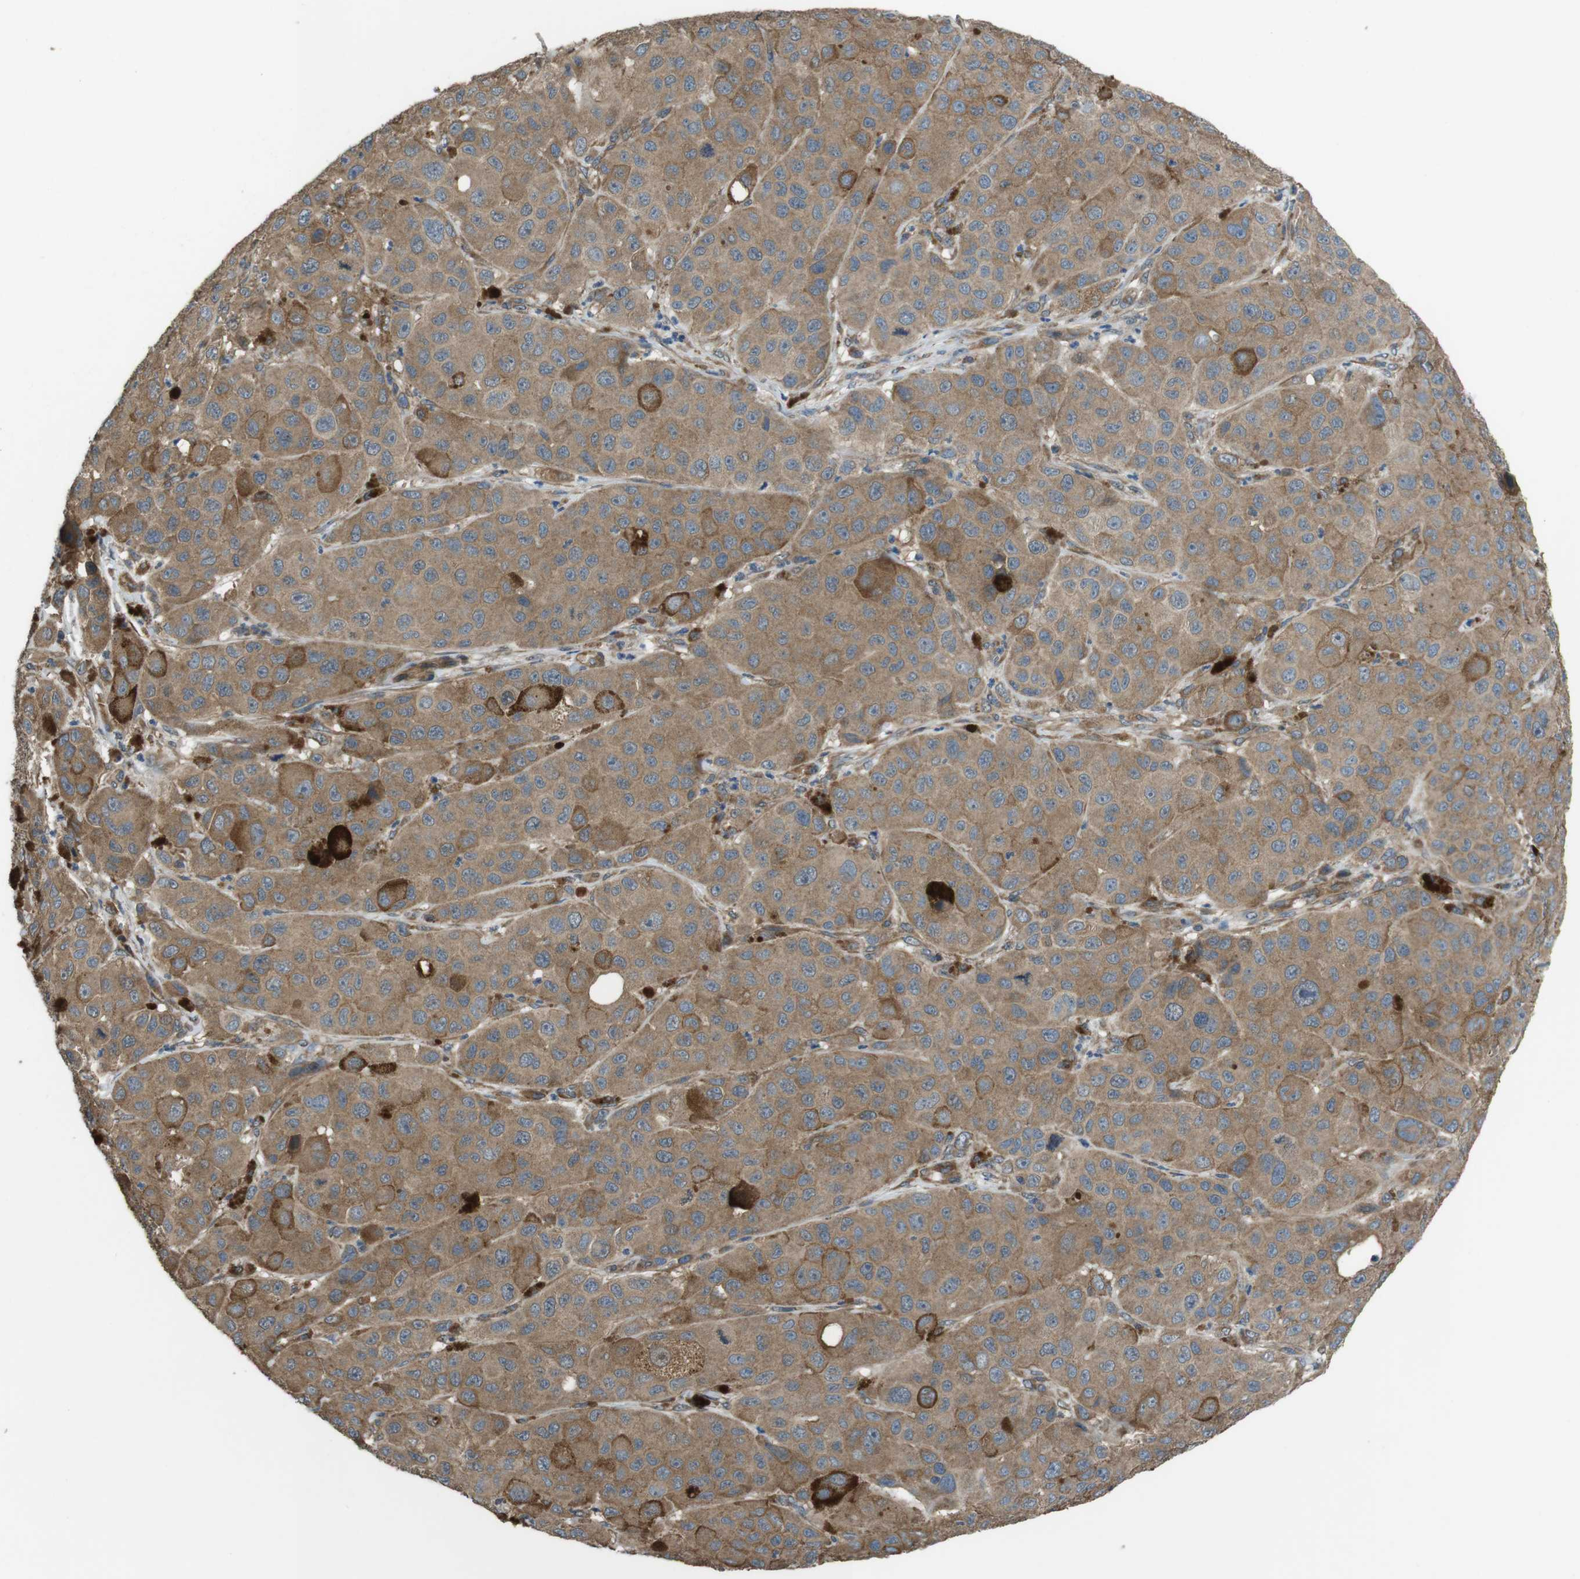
{"staining": {"intensity": "moderate", "quantity": ">75%", "location": "cytoplasmic/membranous"}, "tissue": "melanoma", "cell_type": "Tumor cells", "image_type": "cancer", "snomed": [{"axis": "morphology", "description": "Malignant melanoma, NOS"}, {"axis": "topography", "description": "Skin"}], "caption": "Protein staining displays moderate cytoplasmic/membranous expression in approximately >75% of tumor cells in melanoma.", "gene": "FUT2", "patient": {"sex": "male", "age": 96}}